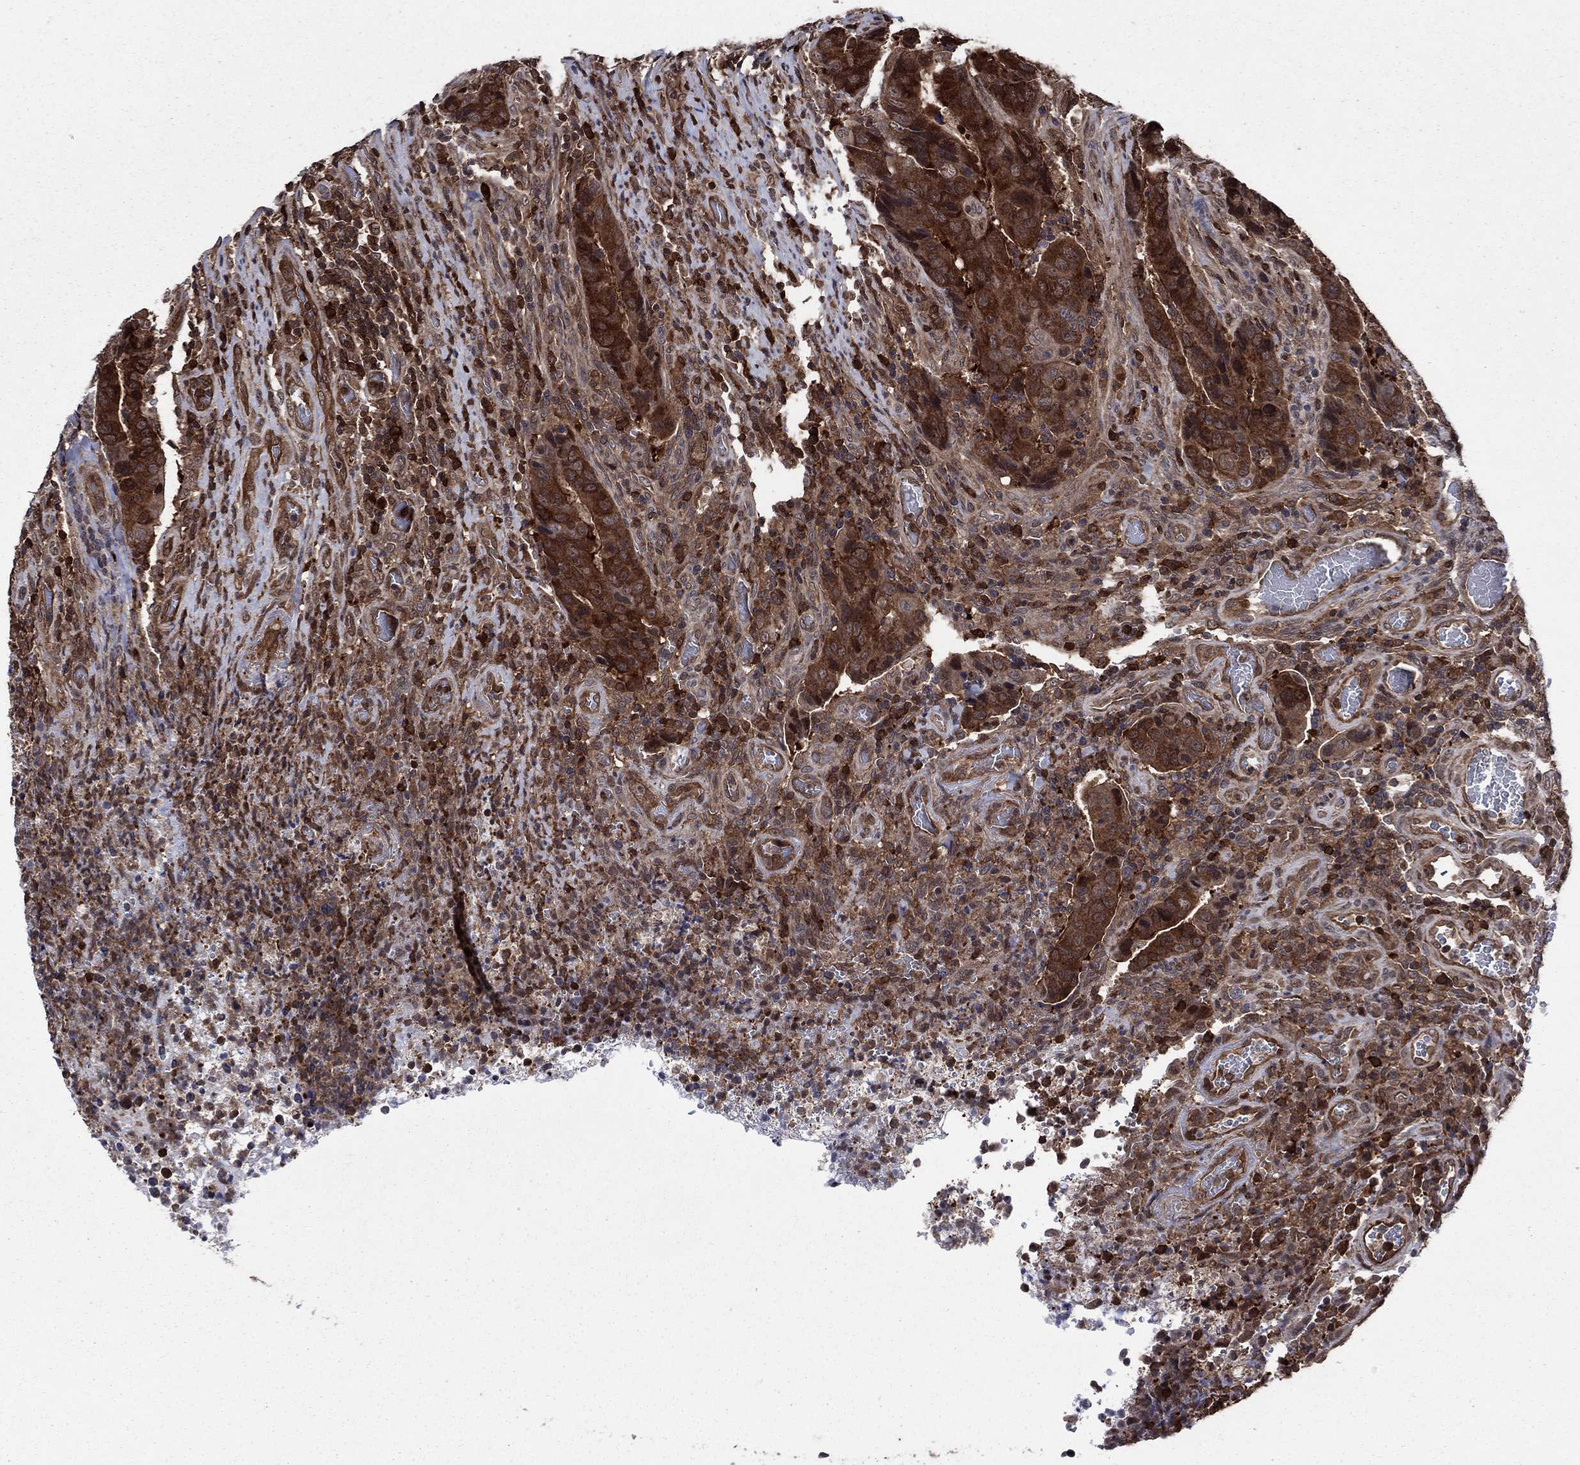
{"staining": {"intensity": "strong", "quantity": ">75%", "location": "cytoplasmic/membranous"}, "tissue": "colorectal cancer", "cell_type": "Tumor cells", "image_type": "cancer", "snomed": [{"axis": "morphology", "description": "Adenocarcinoma, NOS"}, {"axis": "topography", "description": "Colon"}], "caption": "IHC histopathology image of human colorectal adenocarcinoma stained for a protein (brown), which exhibits high levels of strong cytoplasmic/membranous expression in approximately >75% of tumor cells.", "gene": "CACYBP", "patient": {"sex": "female", "age": 56}}